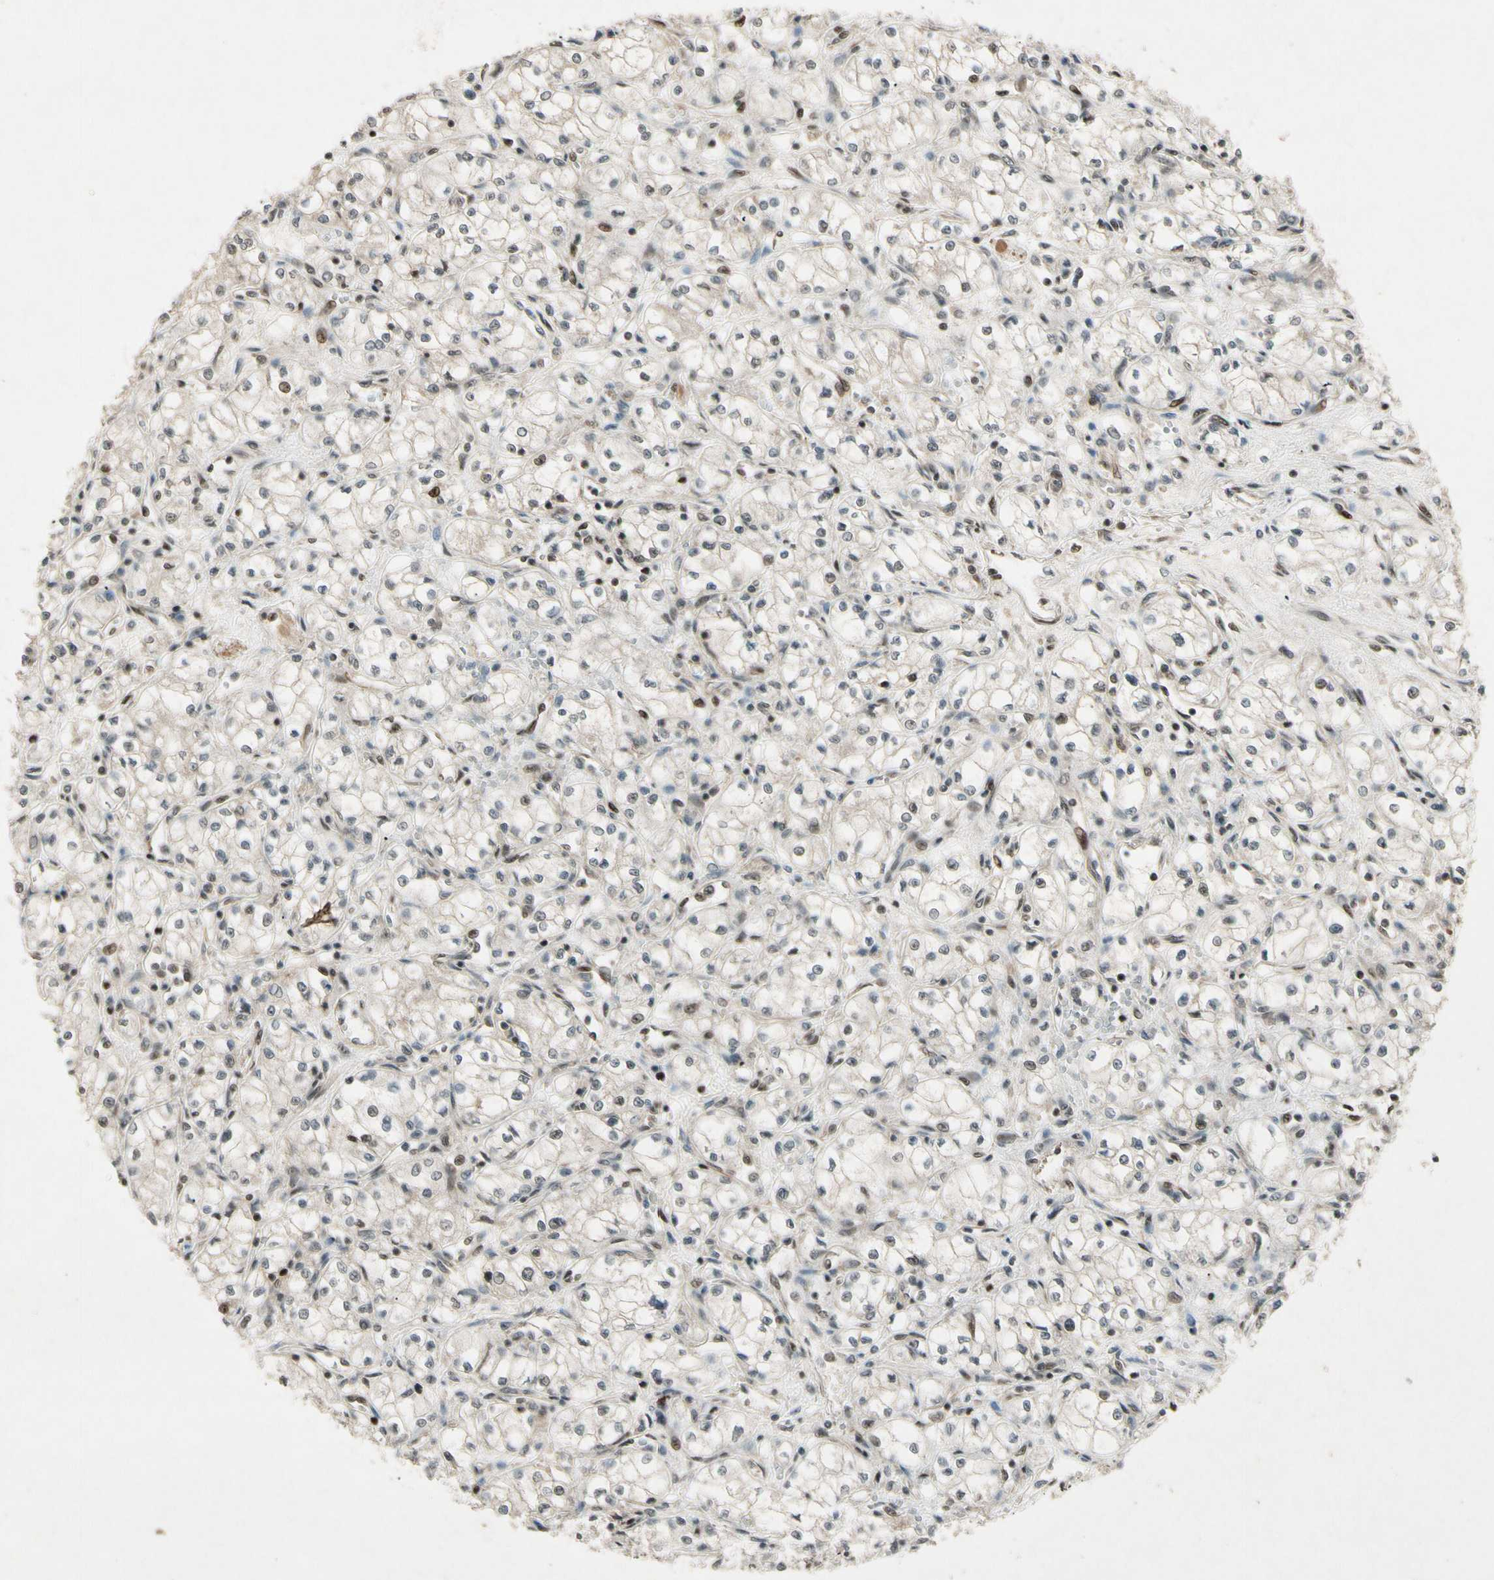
{"staining": {"intensity": "negative", "quantity": "none", "location": "none"}, "tissue": "renal cancer", "cell_type": "Tumor cells", "image_type": "cancer", "snomed": [{"axis": "morphology", "description": "Normal tissue, NOS"}, {"axis": "morphology", "description": "Adenocarcinoma, NOS"}, {"axis": "topography", "description": "Kidney"}], "caption": "Tumor cells are negative for protein expression in human renal adenocarcinoma. (DAB (3,3'-diaminobenzidine) IHC, high magnification).", "gene": "CDK11A", "patient": {"sex": "male", "age": 59}}